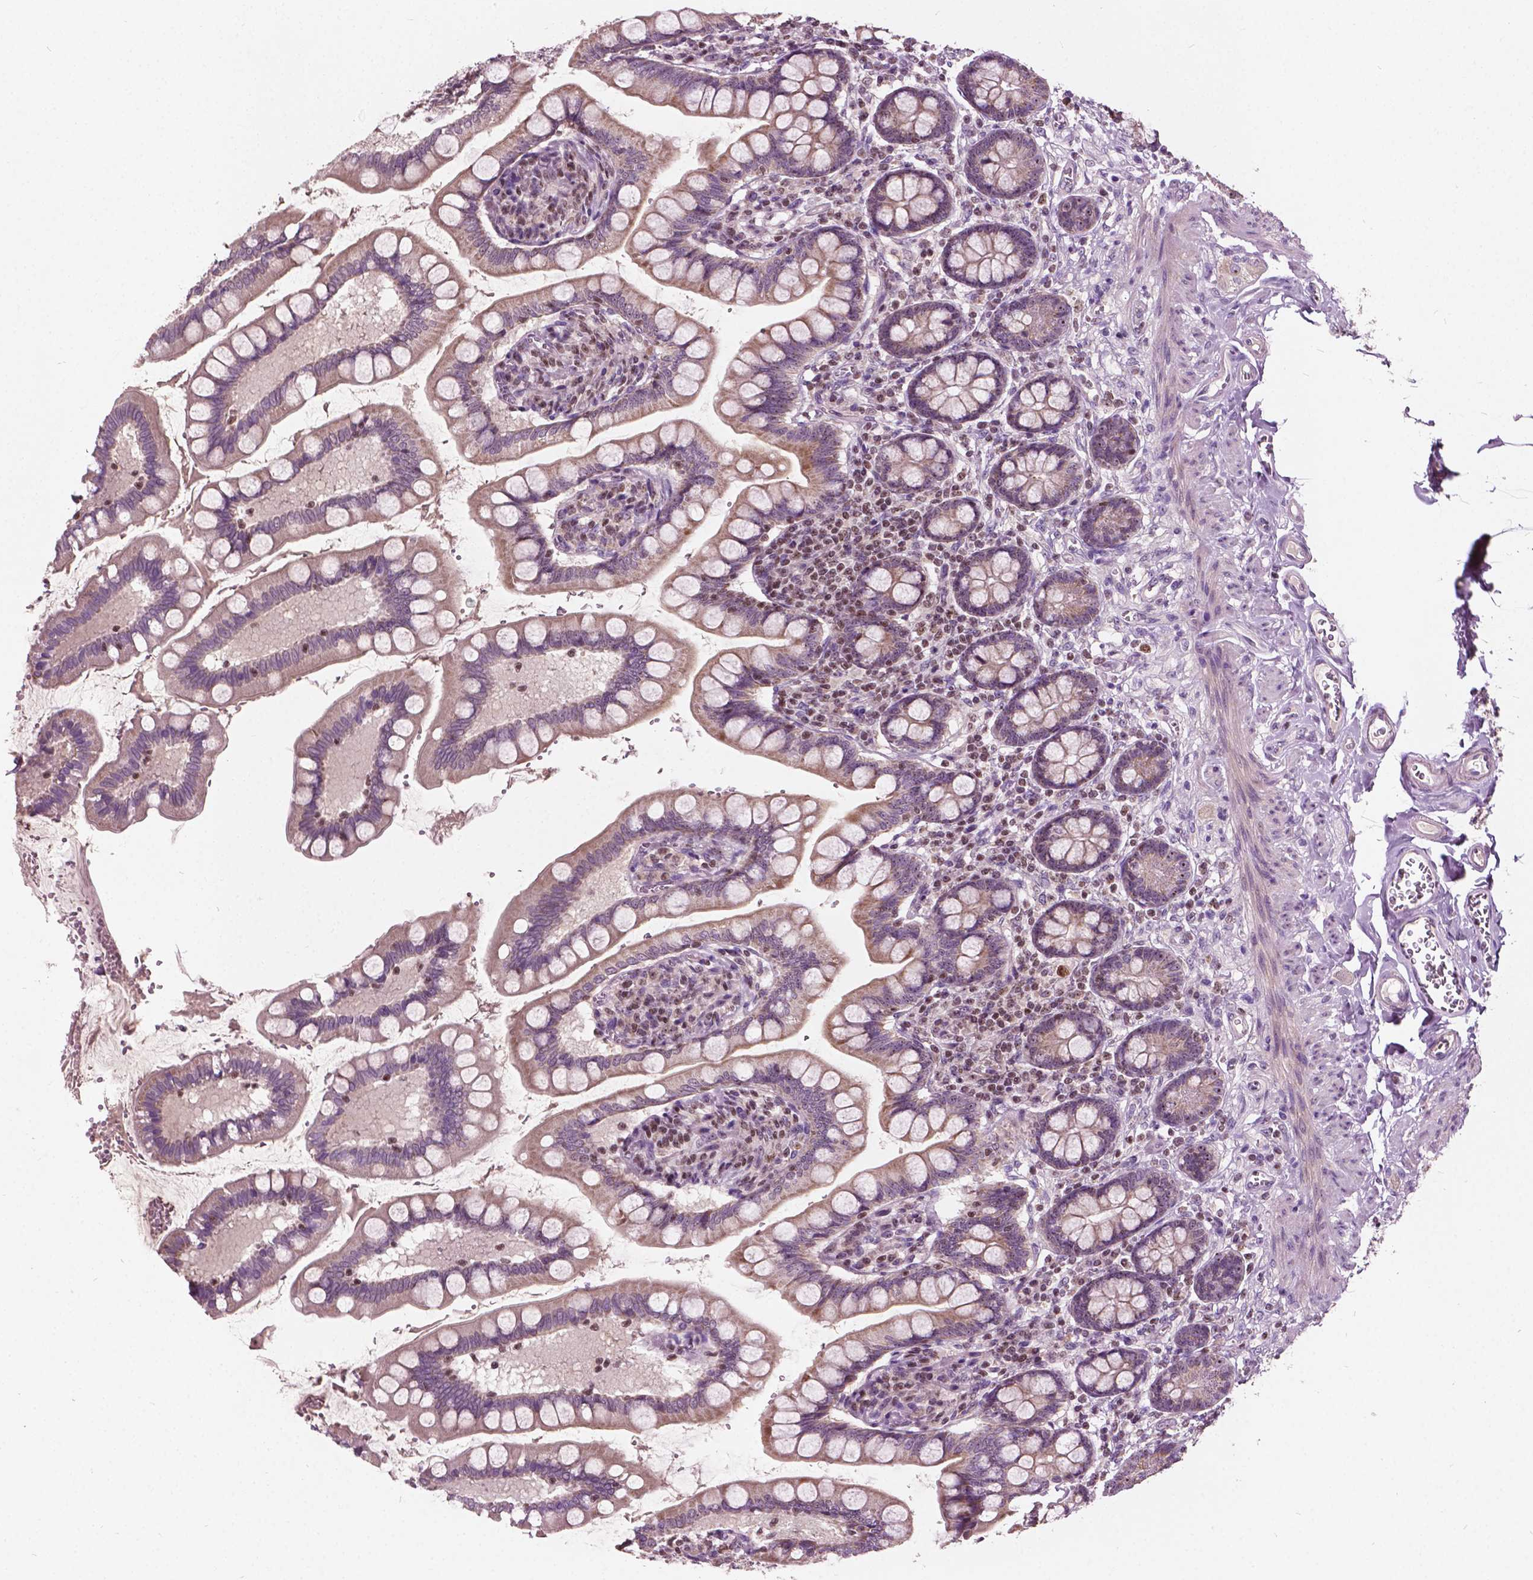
{"staining": {"intensity": "weak", "quantity": ">75%", "location": "cytoplasmic/membranous"}, "tissue": "small intestine", "cell_type": "Glandular cells", "image_type": "normal", "snomed": [{"axis": "morphology", "description": "Normal tissue, NOS"}, {"axis": "topography", "description": "Small intestine"}], "caption": "Normal small intestine shows weak cytoplasmic/membranous staining in about >75% of glandular cells, visualized by immunohistochemistry. (brown staining indicates protein expression, while blue staining denotes nuclei).", "gene": "ODF3L2", "patient": {"sex": "female", "age": 56}}